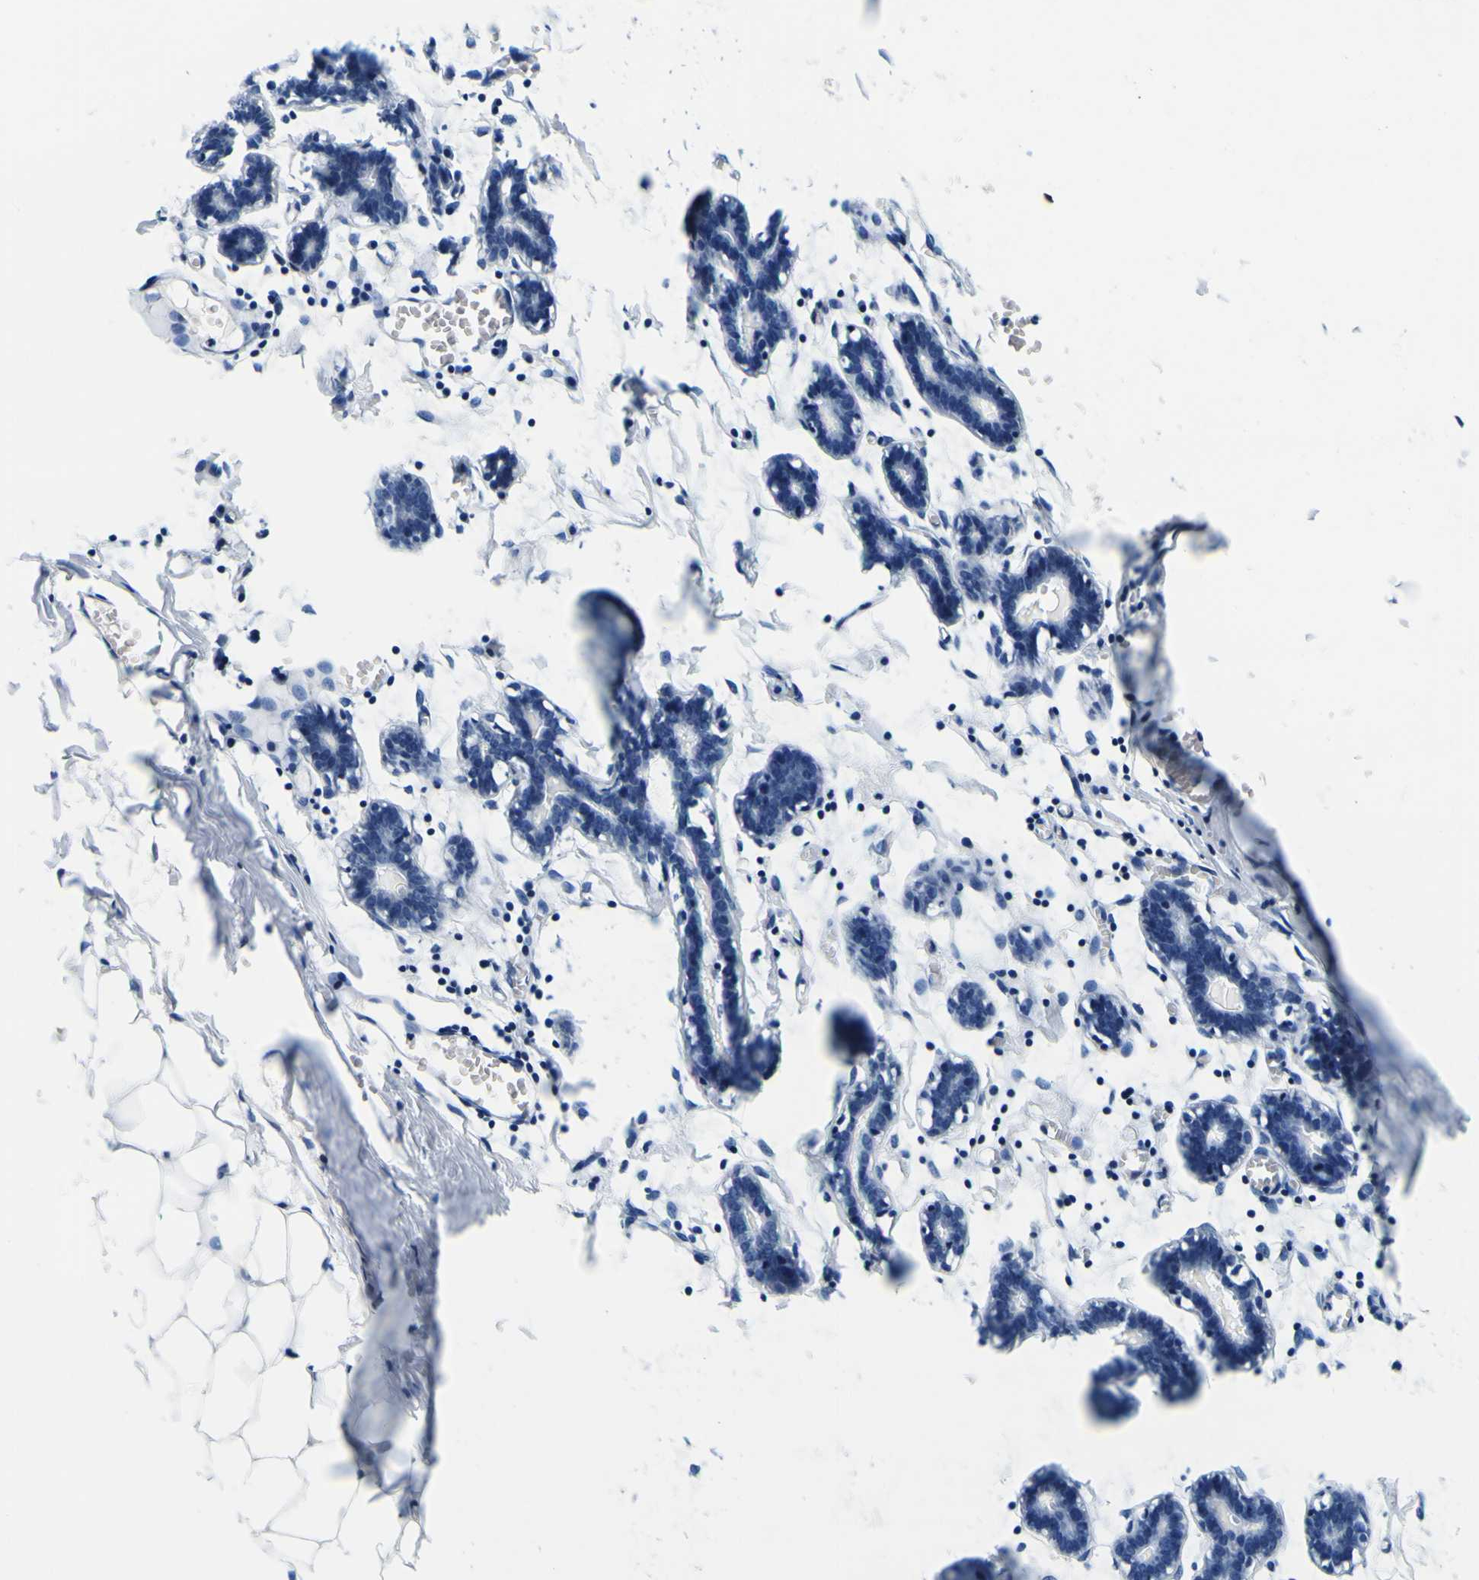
{"staining": {"intensity": "negative", "quantity": "none", "location": "none"}, "tissue": "breast", "cell_type": "Adipocytes", "image_type": "normal", "snomed": [{"axis": "morphology", "description": "Normal tissue, NOS"}, {"axis": "topography", "description": "Breast"}], "caption": "Micrograph shows no protein positivity in adipocytes of normal breast. (DAB (3,3'-diaminobenzidine) immunohistochemistry visualized using brightfield microscopy, high magnification).", "gene": "NLRP3", "patient": {"sex": "female", "age": 27}}